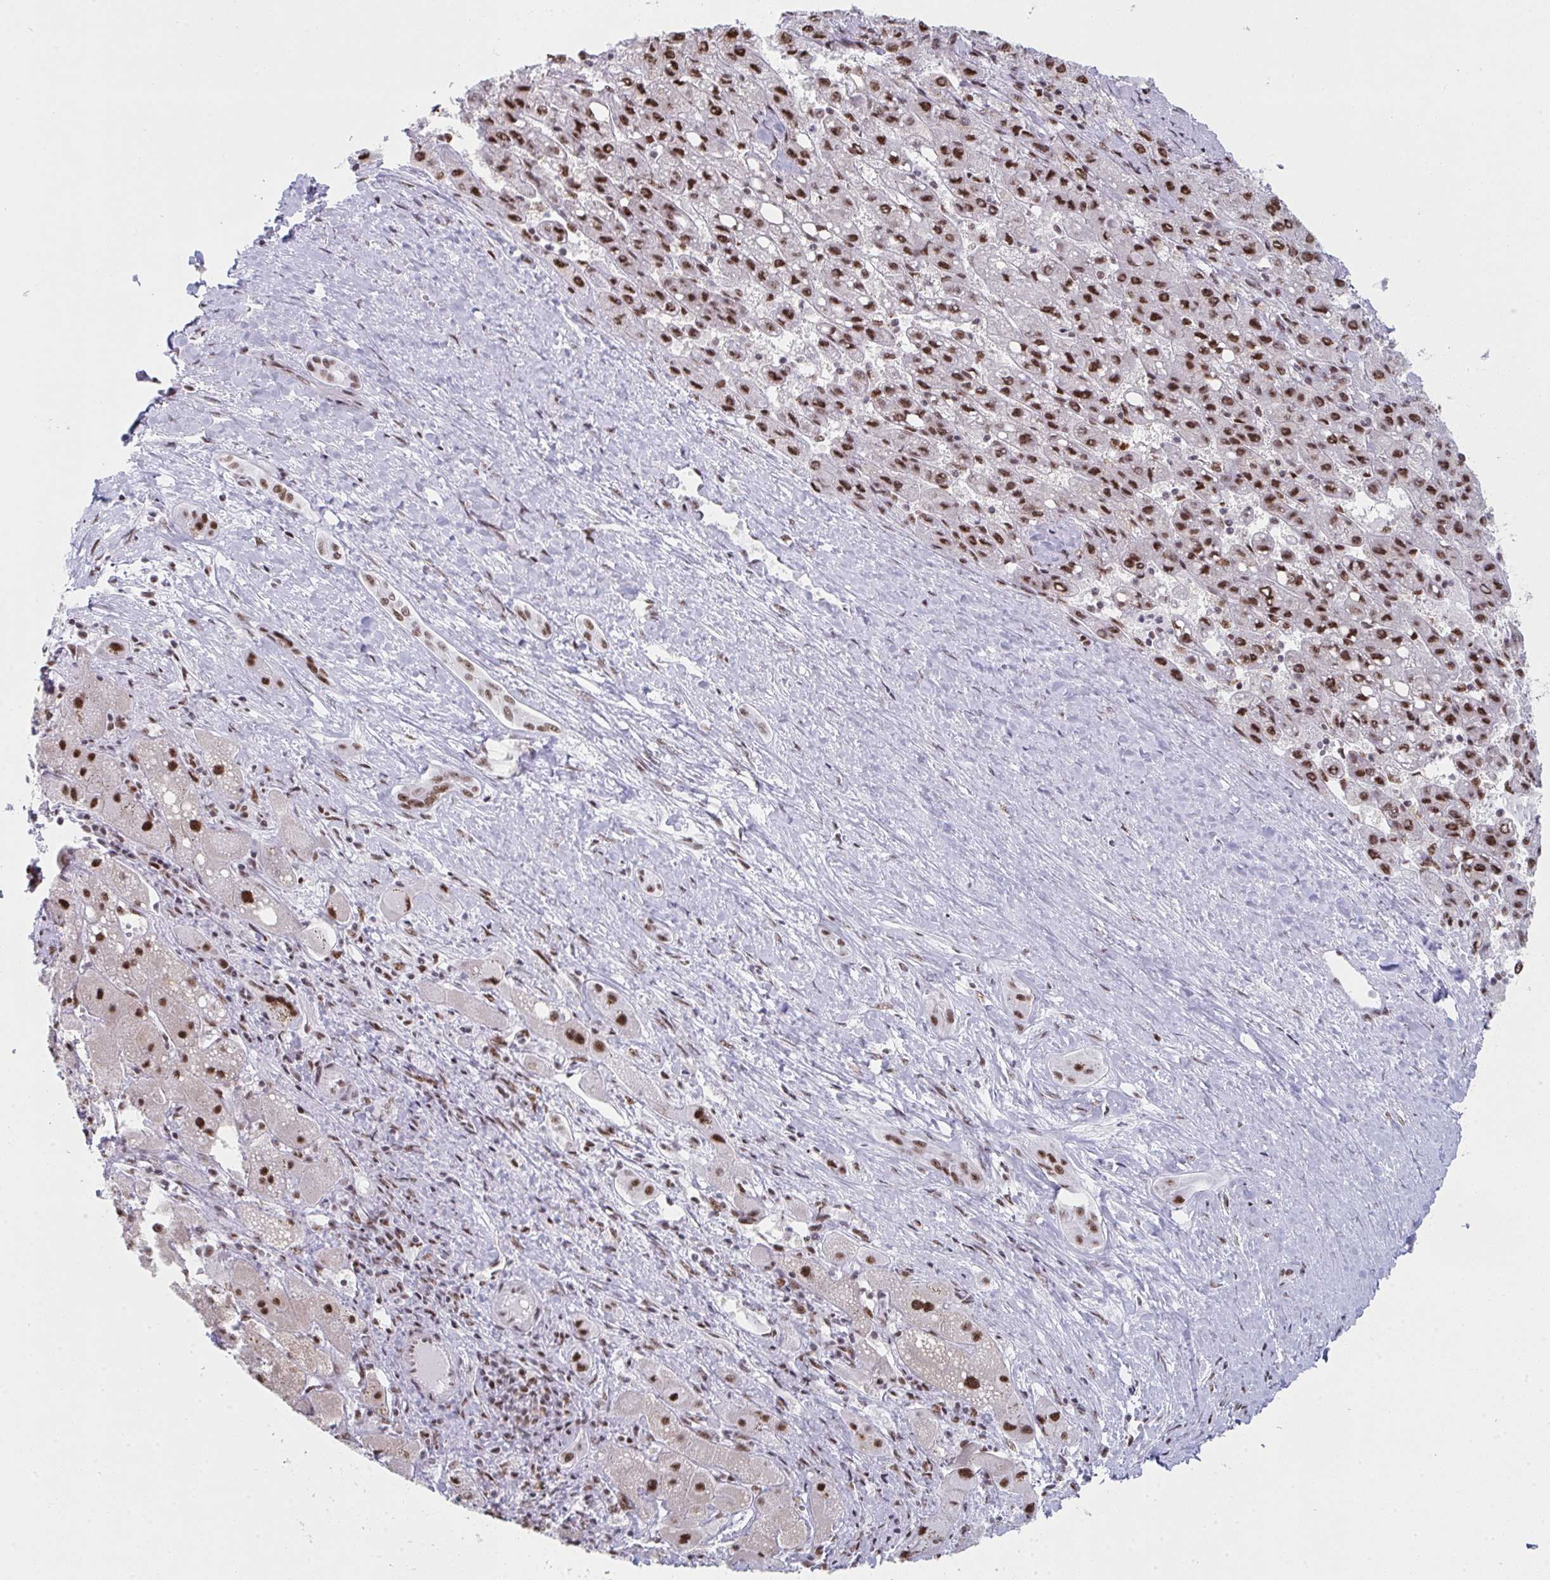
{"staining": {"intensity": "moderate", "quantity": ">75%", "location": "nuclear"}, "tissue": "liver cancer", "cell_type": "Tumor cells", "image_type": "cancer", "snomed": [{"axis": "morphology", "description": "Carcinoma, Hepatocellular, NOS"}, {"axis": "topography", "description": "Liver"}], "caption": "IHC staining of liver hepatocellular carcinoma, which shows medium levels of moderate nuclear positivity in approximately >75% of tumor cells indicating moderate nuclear protein expression. The staining was performed using DAB (3,3'-diaminobenzidine) (brown) for protein detection and nuclei were counterstained in hematoxylin (blue).", "gene": "SNRNP70", "patient": {"sex": "female", "age": 82}}